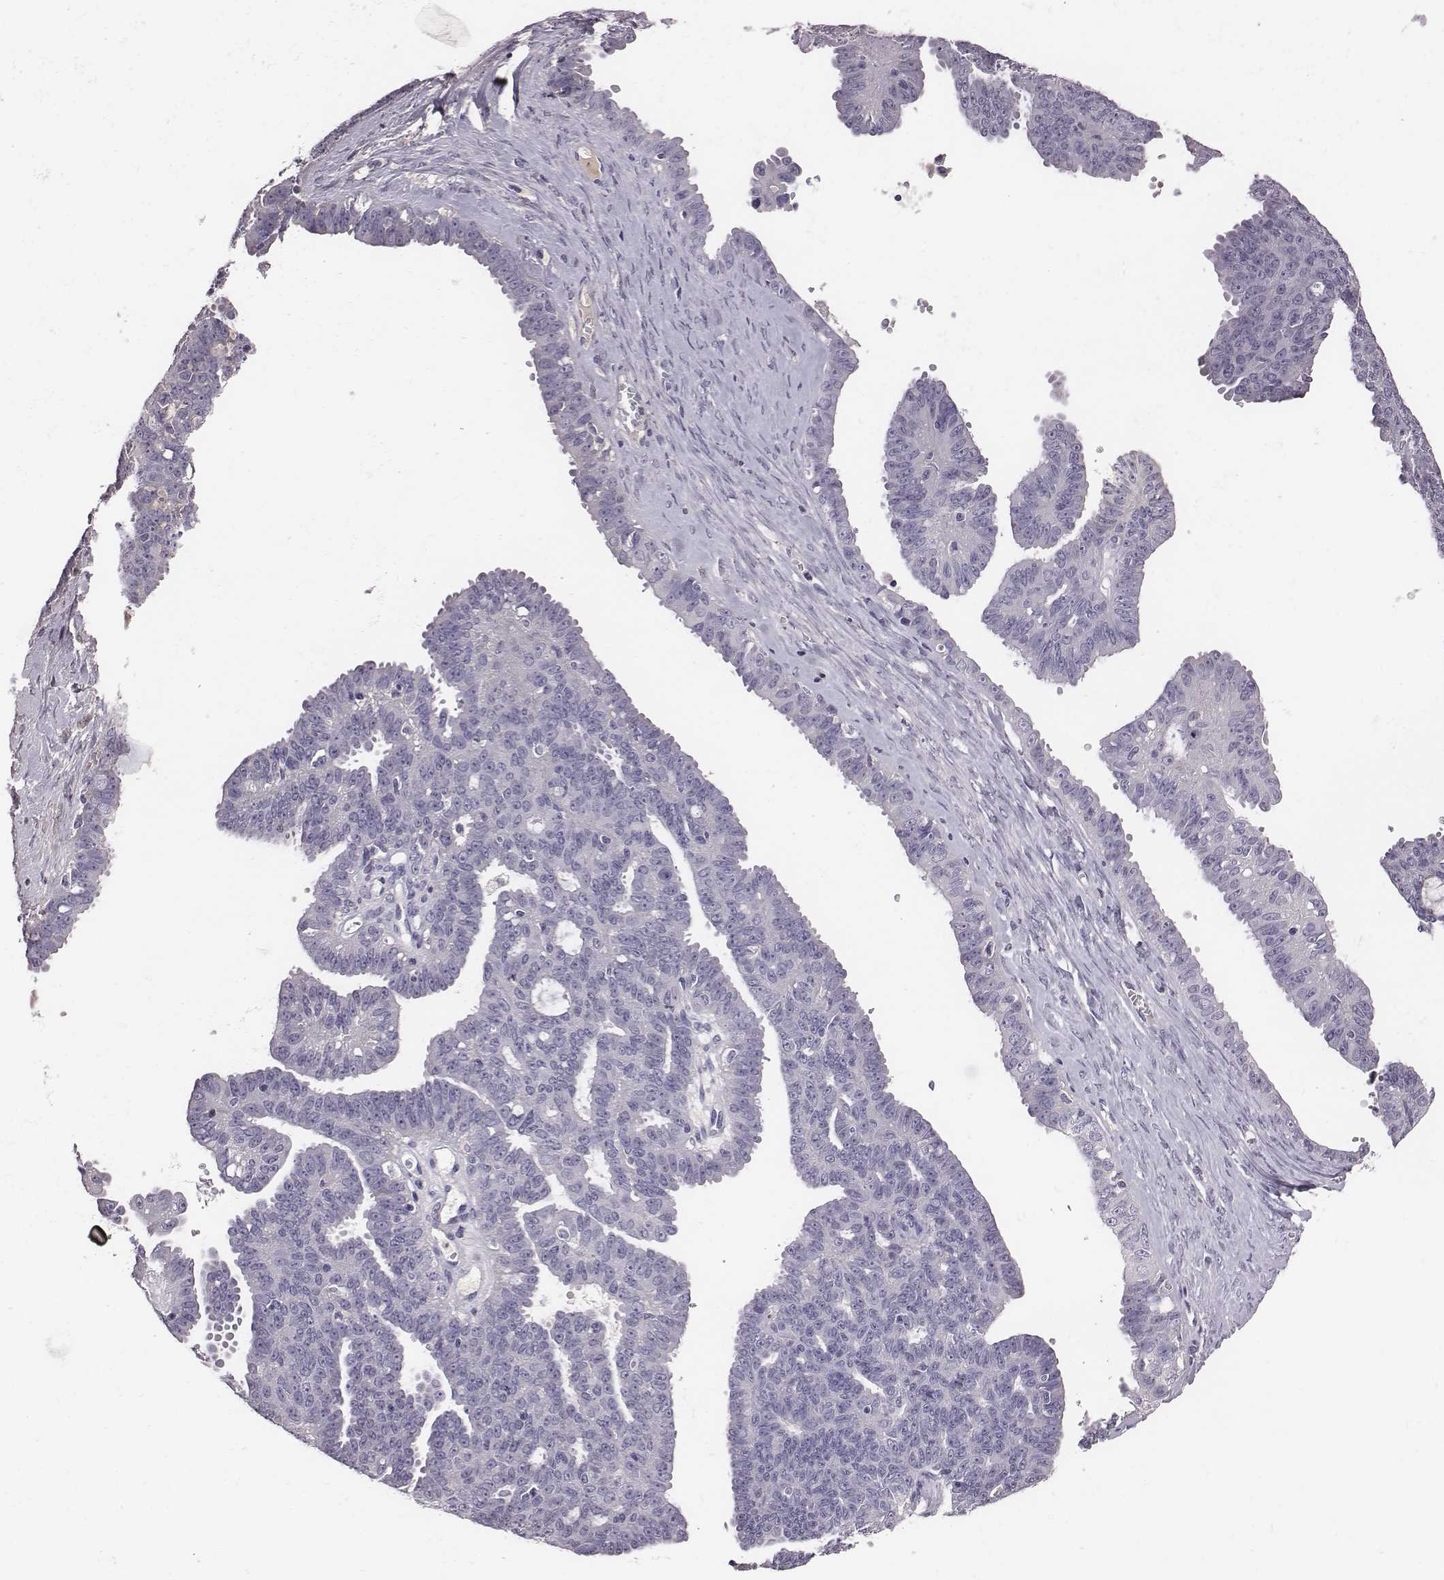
{"staining": {"intensity": "negative", "quantity": "none", "location": "none"}, "tissue": "ovarian cancer", "cell_type": "Tumor cells", "image_type": "cancer", "snomed": [{"axis": "morphology", "description": "Cystadenocarcinoma, serous, NOS"}, {"axis": "topography", "description": "Ovary"}], "caption": "Immunohistochemical staining of human serous cystadenocarcinoma (ovarian) demonstrates no significant staining in tumor cells.", "gene": "EN1", "patient": {"sex": "female", "age": 71}}